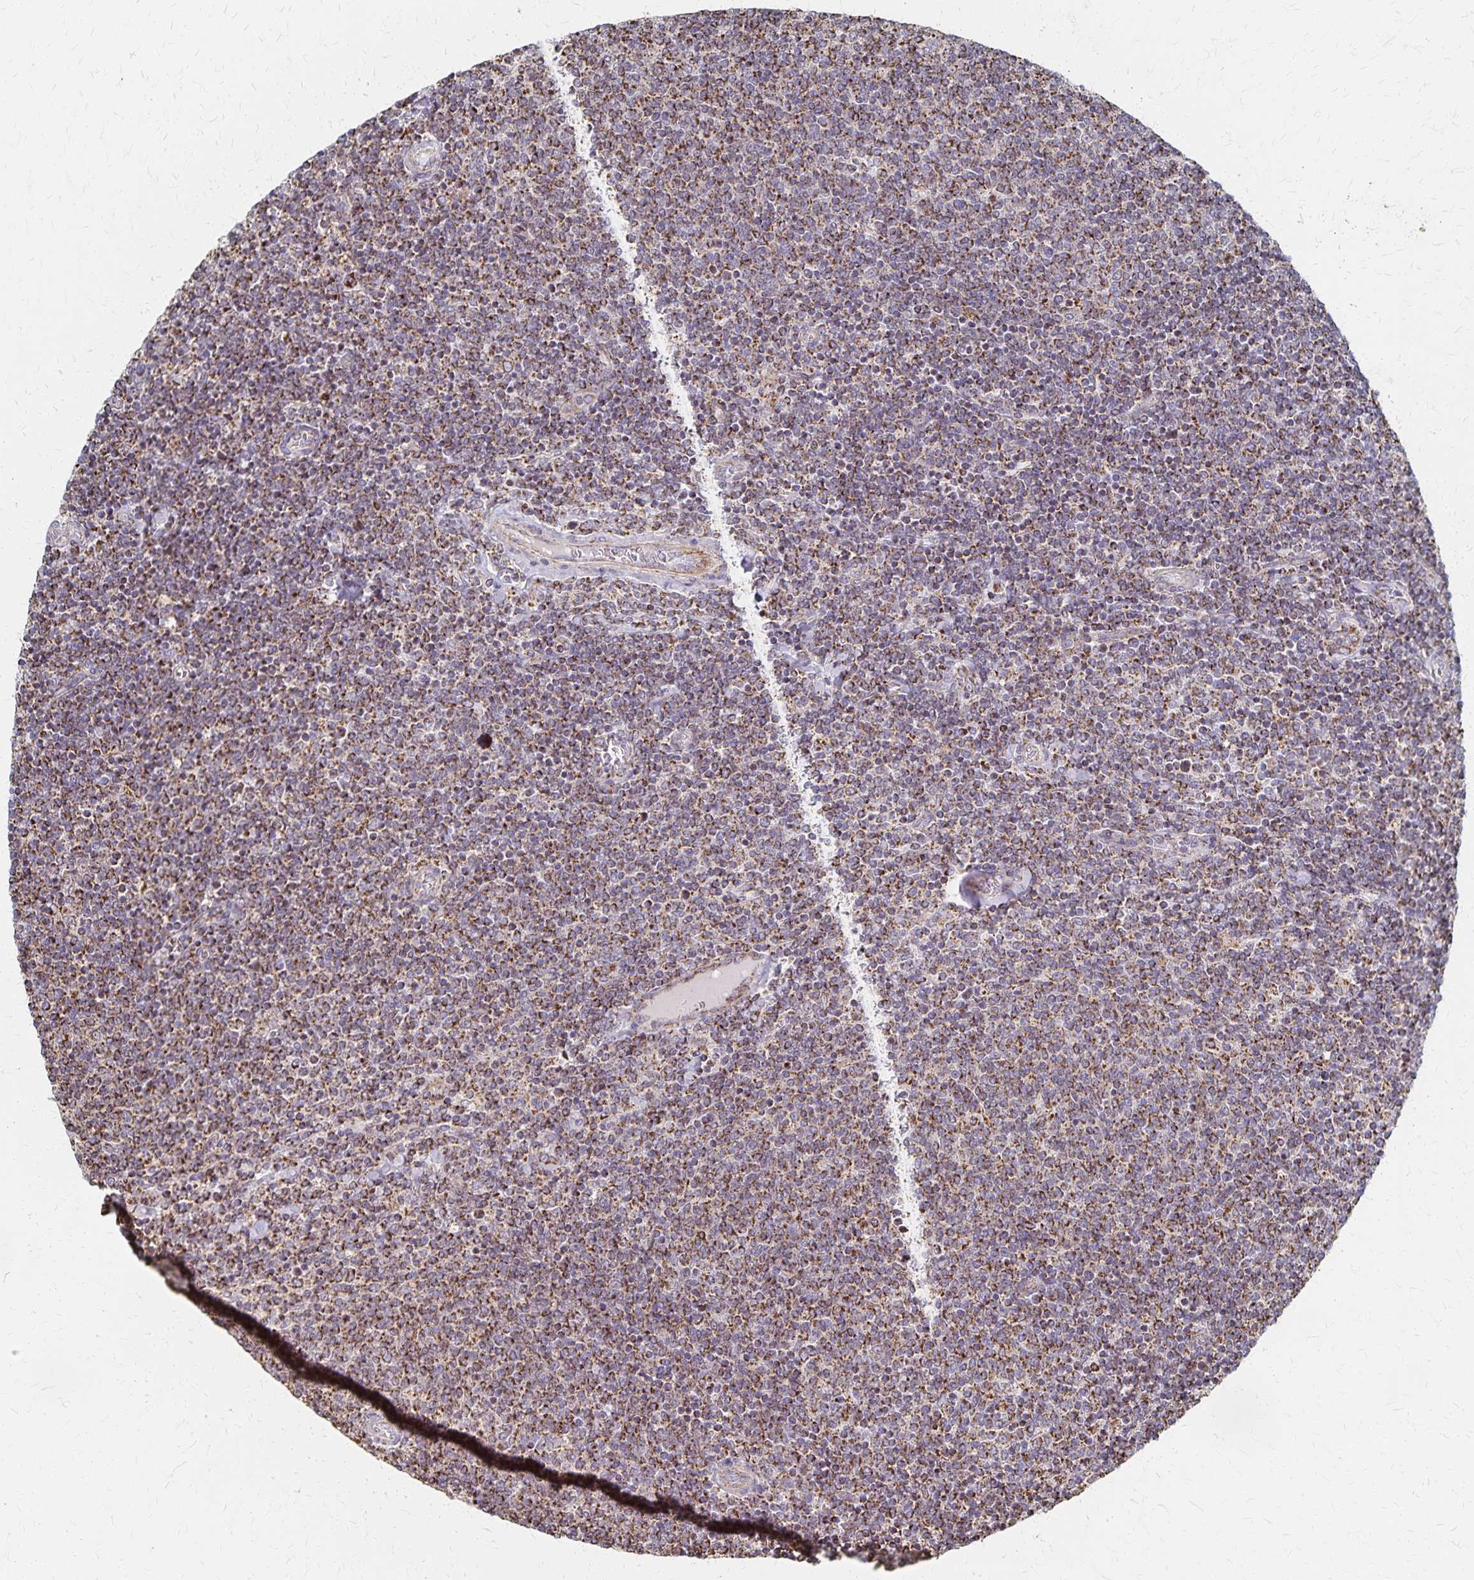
{"staining": {"intensity": "strong", "quantity": ">75%", "location": "cytoplasmic/membranous"}, "tissue": "lymphoma", "cell_type": "Tumor cells", "image_type": "cancer", "snomed": [{"axis": "morphology", "description": "Malignant lymphoma, non-Hodgkin's type, Low grade"}, {"axis": "topography", "description": "Lymph node"}], "caption": "DAB (3,3'-diaminobenzidine) immunohistochemical staining of human low-grade malignant lymphoma, non-Hodgkin's type reveals strong cytoplasmic/membranous protein staining in about >75% of tumor cells. The protein of interest is stained brown, and the nuclei are stained in blue (DAB (3,3'-diaminobenzidine) IHC with brightfield microscopy, high magnification).", "gene": "DYRK4", "patient": {"sex": "male", "age": 52}}